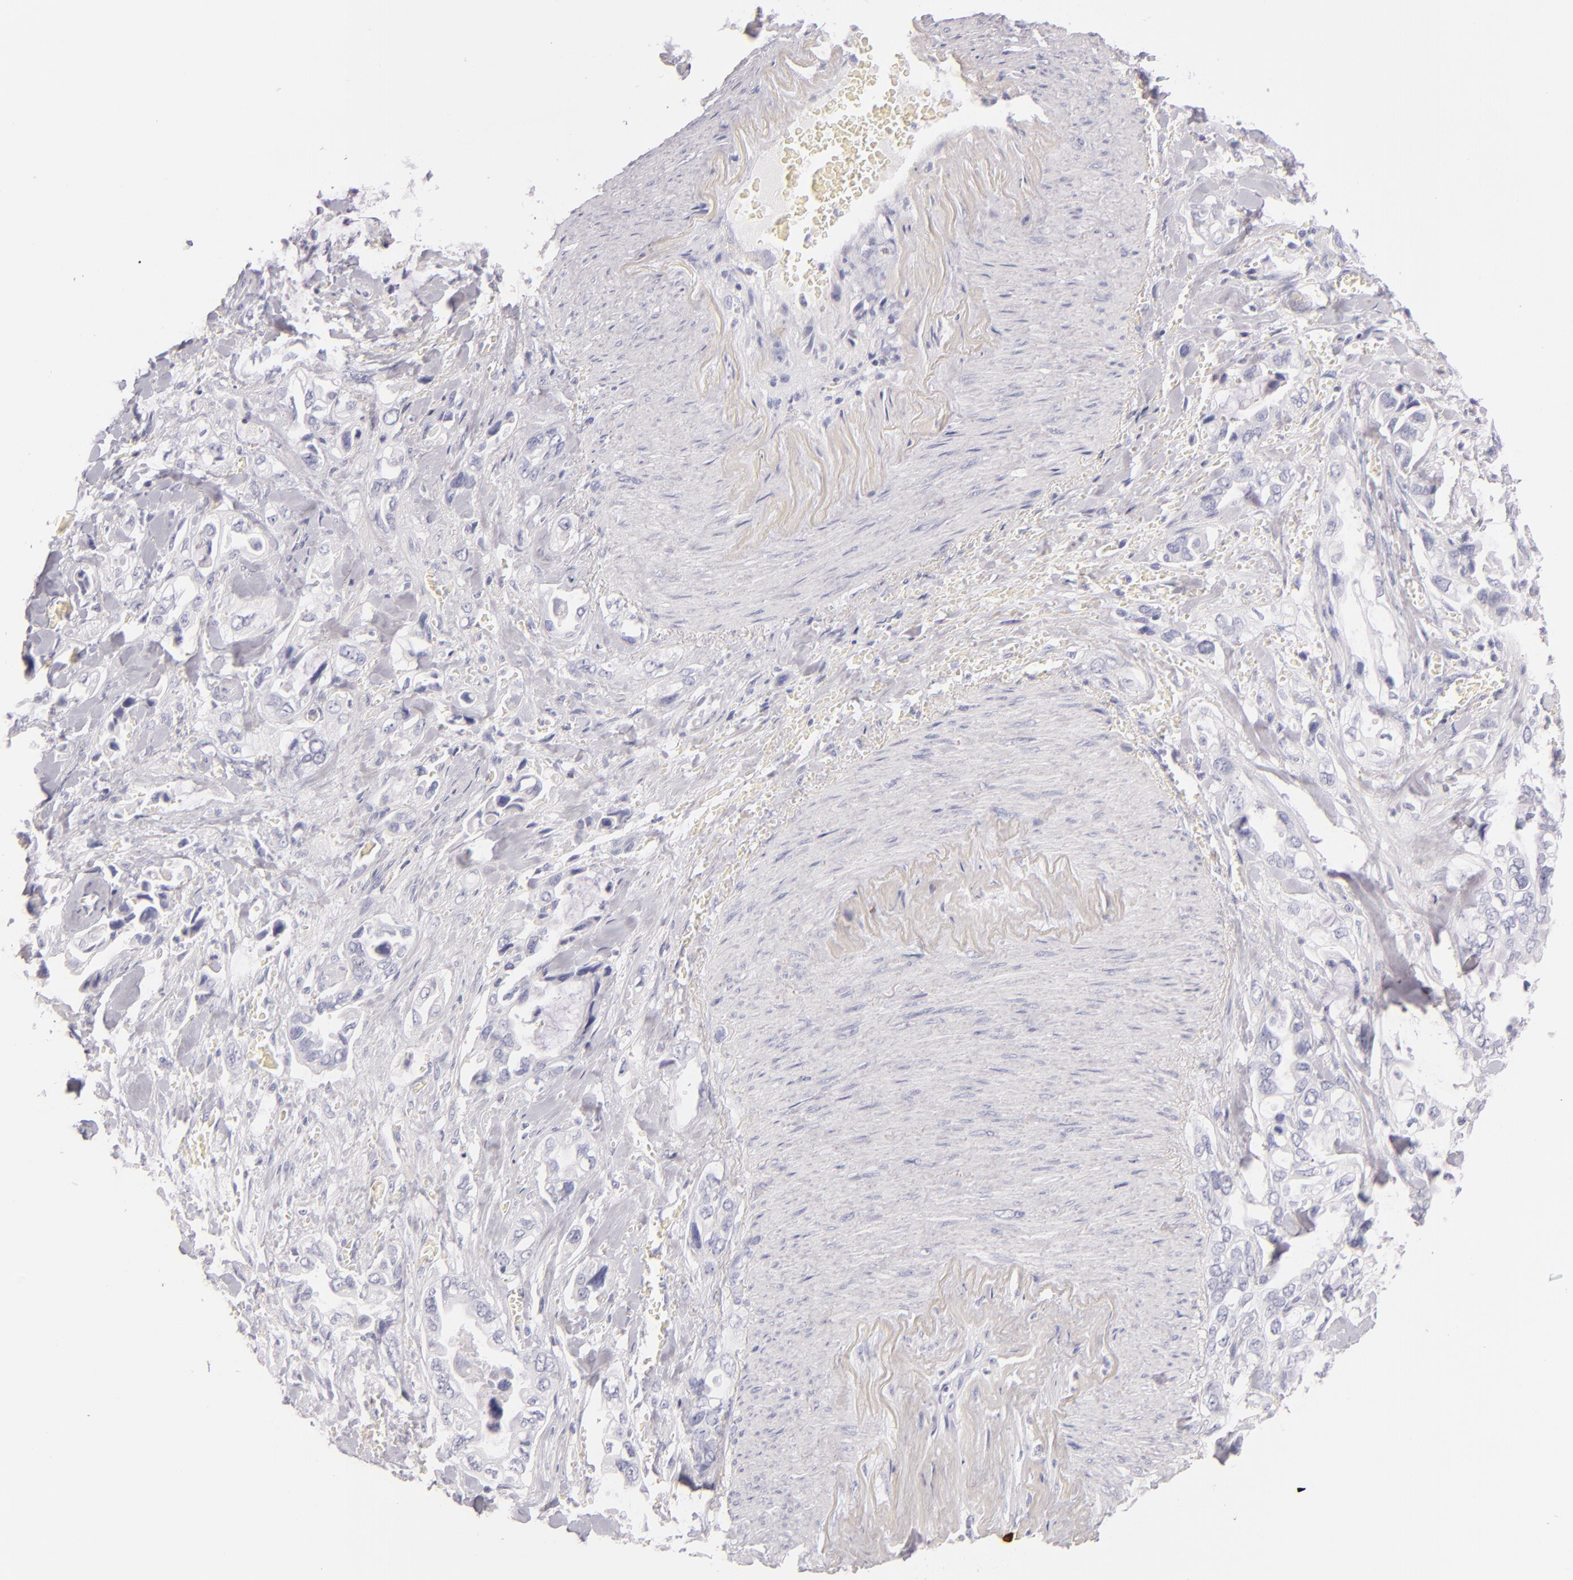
{"staining": {"intensity": "negative", "quantity": "none", "location": "none"}, "tissue": "pancreatic cancer", "cell_type": "Tumor cells", "image_type": "cancer", "snomed": [{"axis": "morphology", "description": "Adenocarcinoma, NOS"}, {"axis": "topography", "description": "Pancreas"}], "caption": "Micrograph shows no significant protein staining in tumor cells of pancreatic cancer (adenocarcinoma).", "gene": "CD207", "patient": {"sex": "male", "age": 69}}